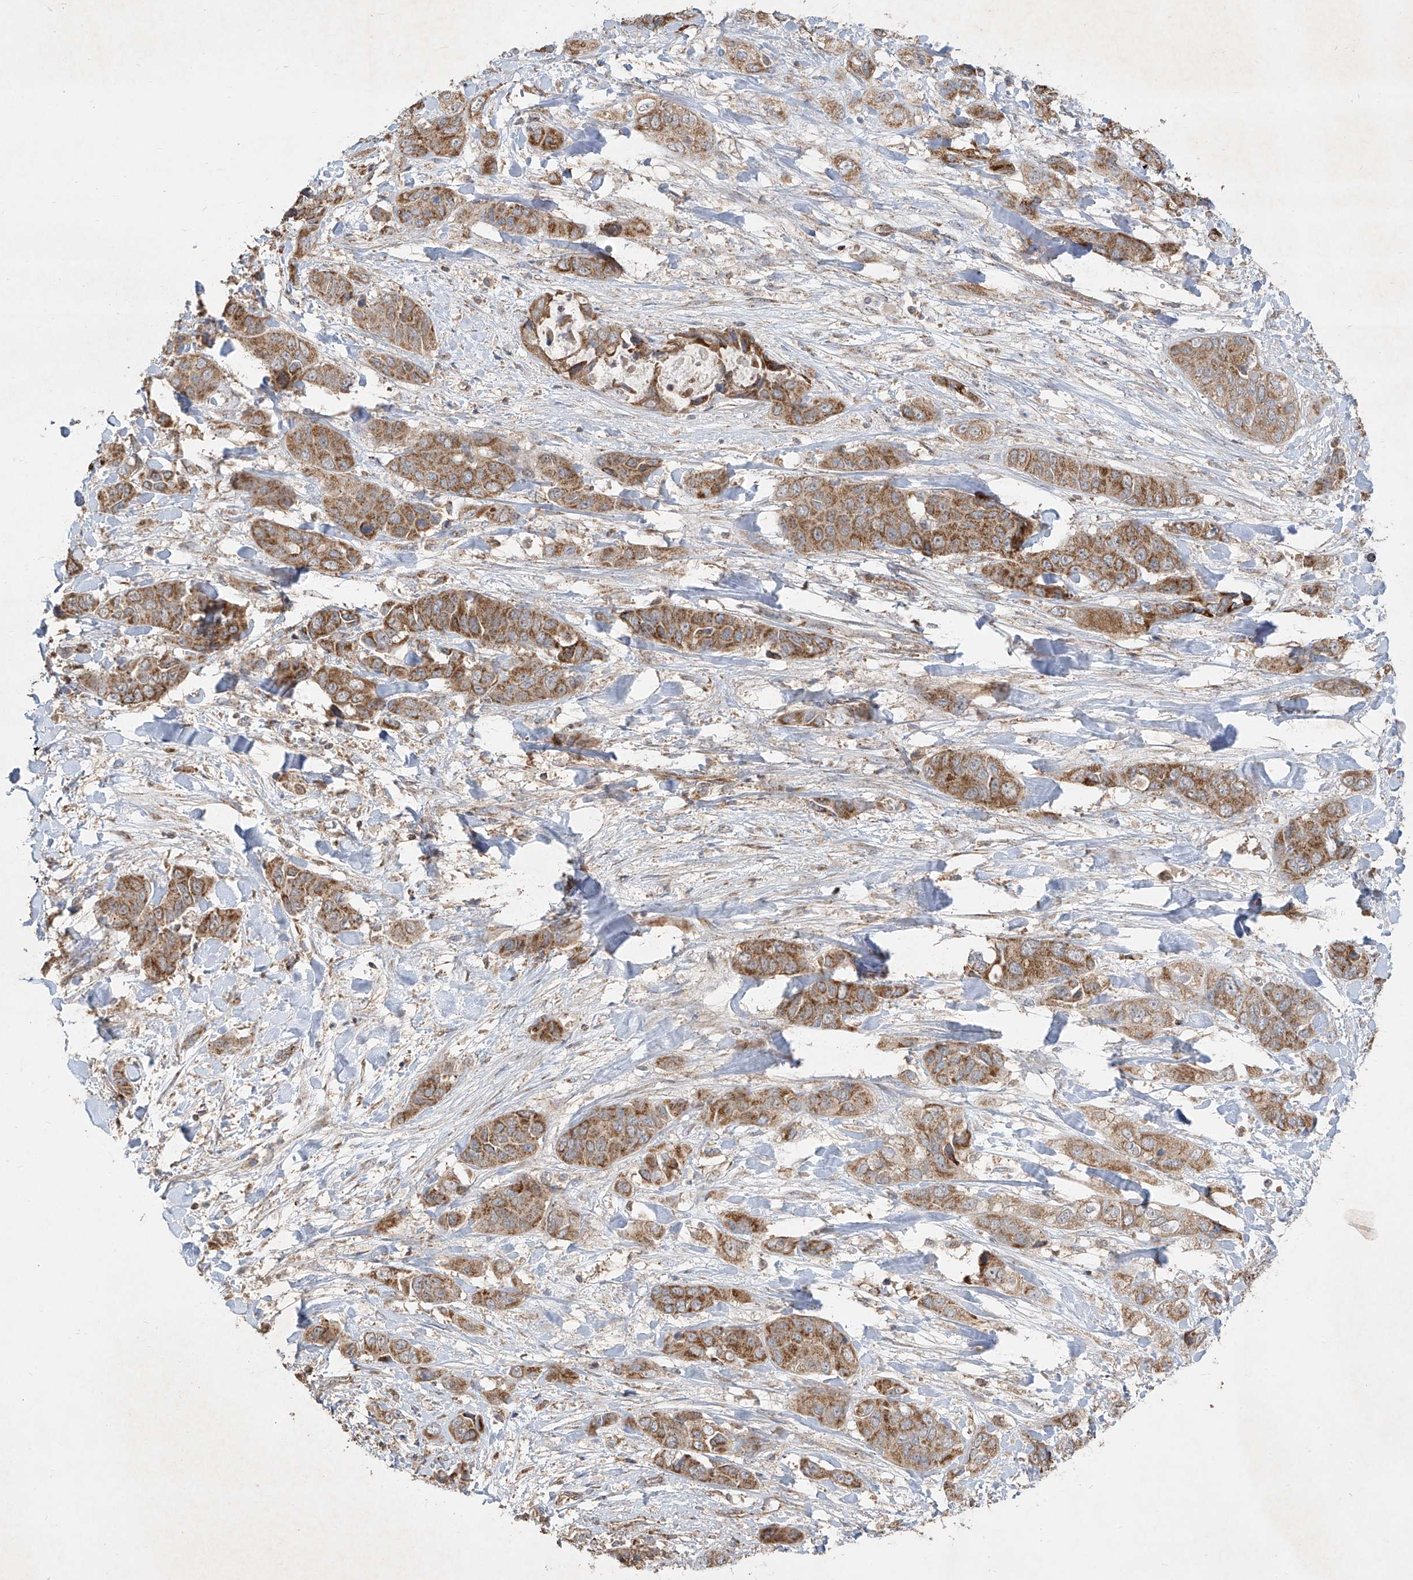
{"staining": {"intensity": "moderate", "quantity": ">75%", "location": "cytoplasmic/membranous"}, "tissue": "liver cancer", "cell_type": "Tumor cells", "image_type": "cancer", "snomed": [{"axis": "morphology", "description": "Cholangiocarcinoma"}, {"axis": "topography", "description": "Liver"}], "caption": "IHC of human liver cancer reveals medium levels of moderate cytoplasmic/membranous staining in approximately >75% of tumor cells.", "gene": "UQCC1", "patient": {"sex": "female", "age": 52}}